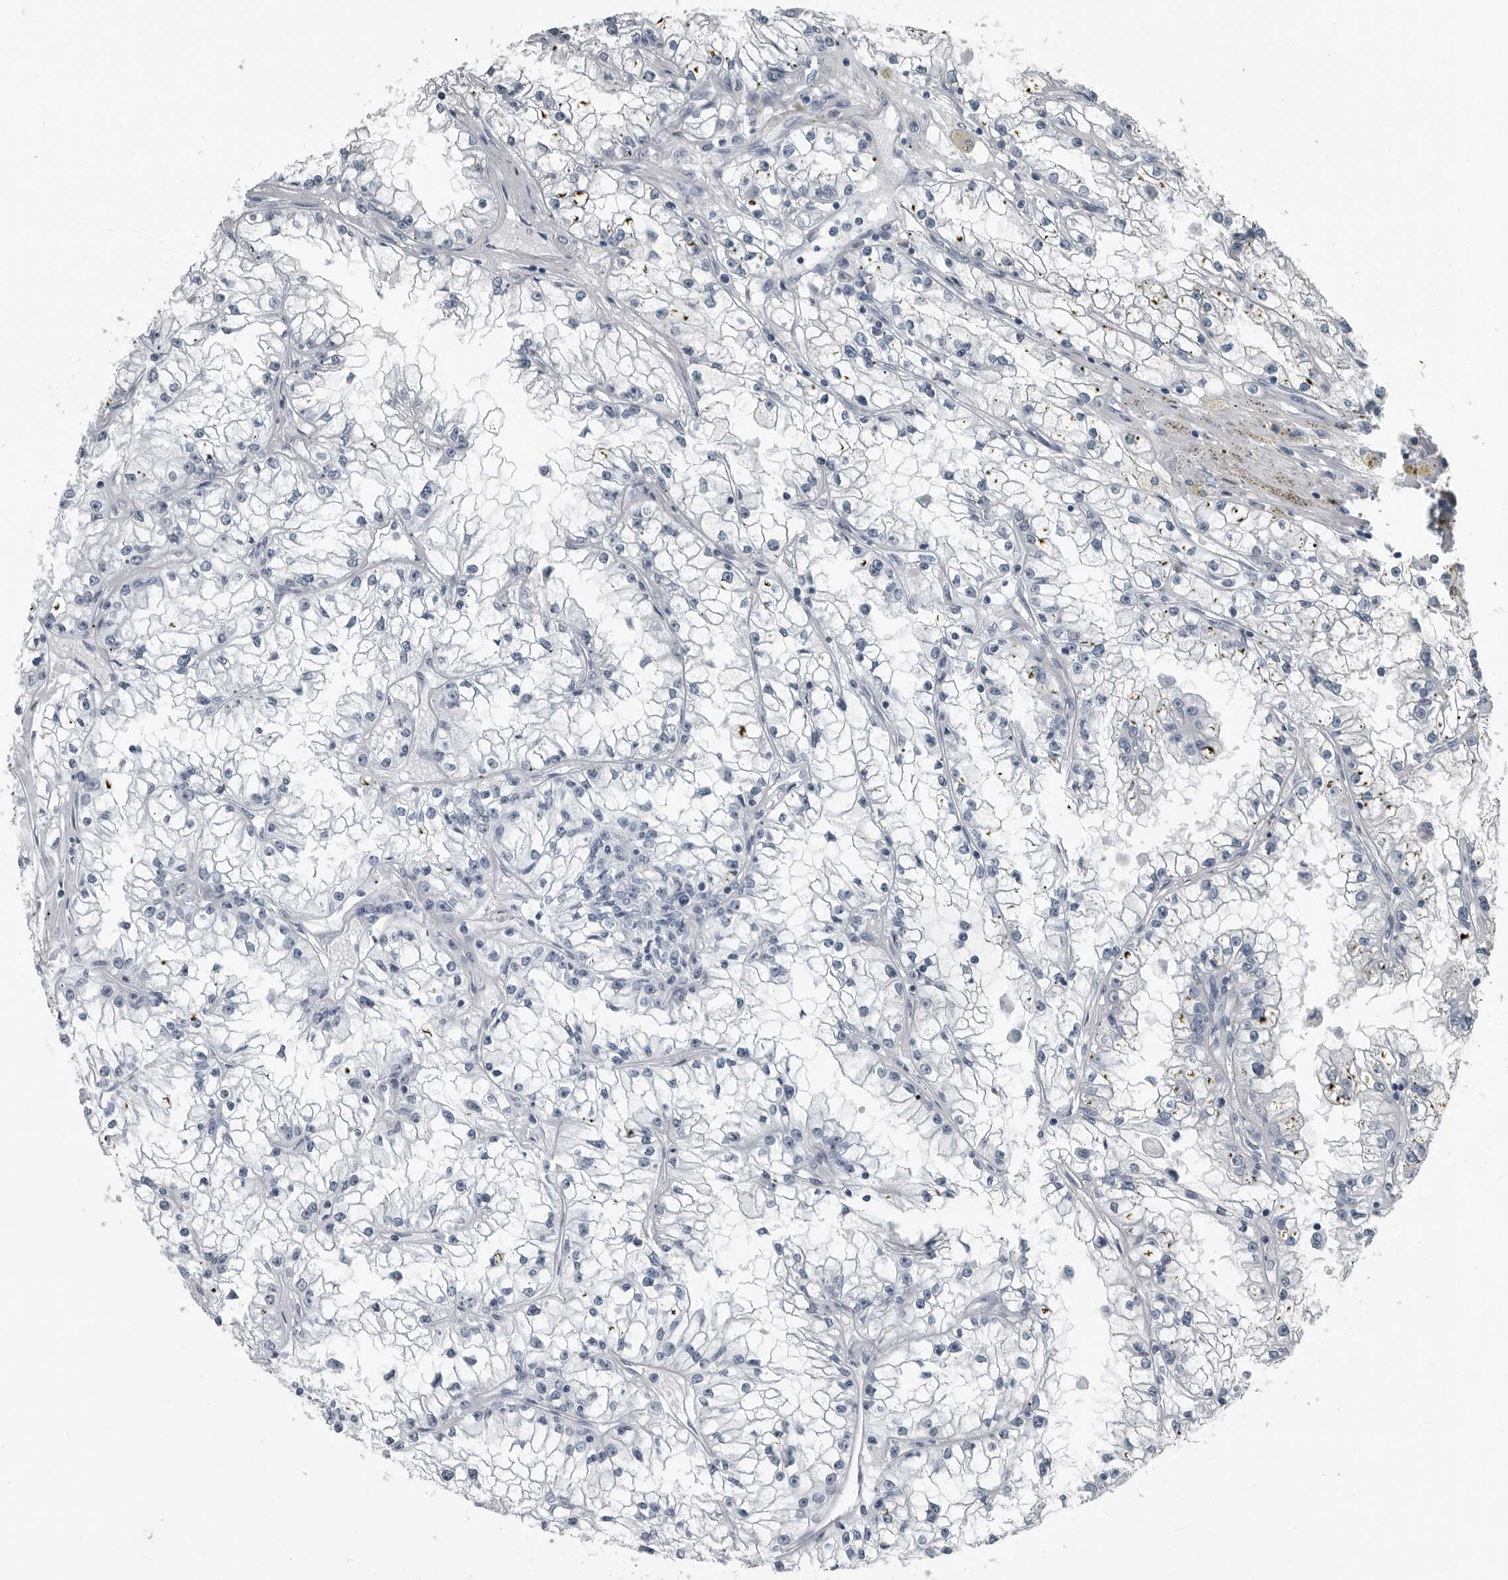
{"staining": {"intensity": "negative", "quantity": "none", "location": "none"}, "tissue": "renal cancer", "cell_type": "Tumor cells", "image_type": "cancer", "snomed": [{"axis": "morphology", "description": "Adenocarcinoma, NOS"}, {"axis": "topography", "description": "Kidney"}], "caption": "IHC image of adenocarcinoma (renal) stained for a protein (brown), which shows no expression in tumor cells.", "gene": "PRSS1", "patient": {"sex": "male", "age": 56}}